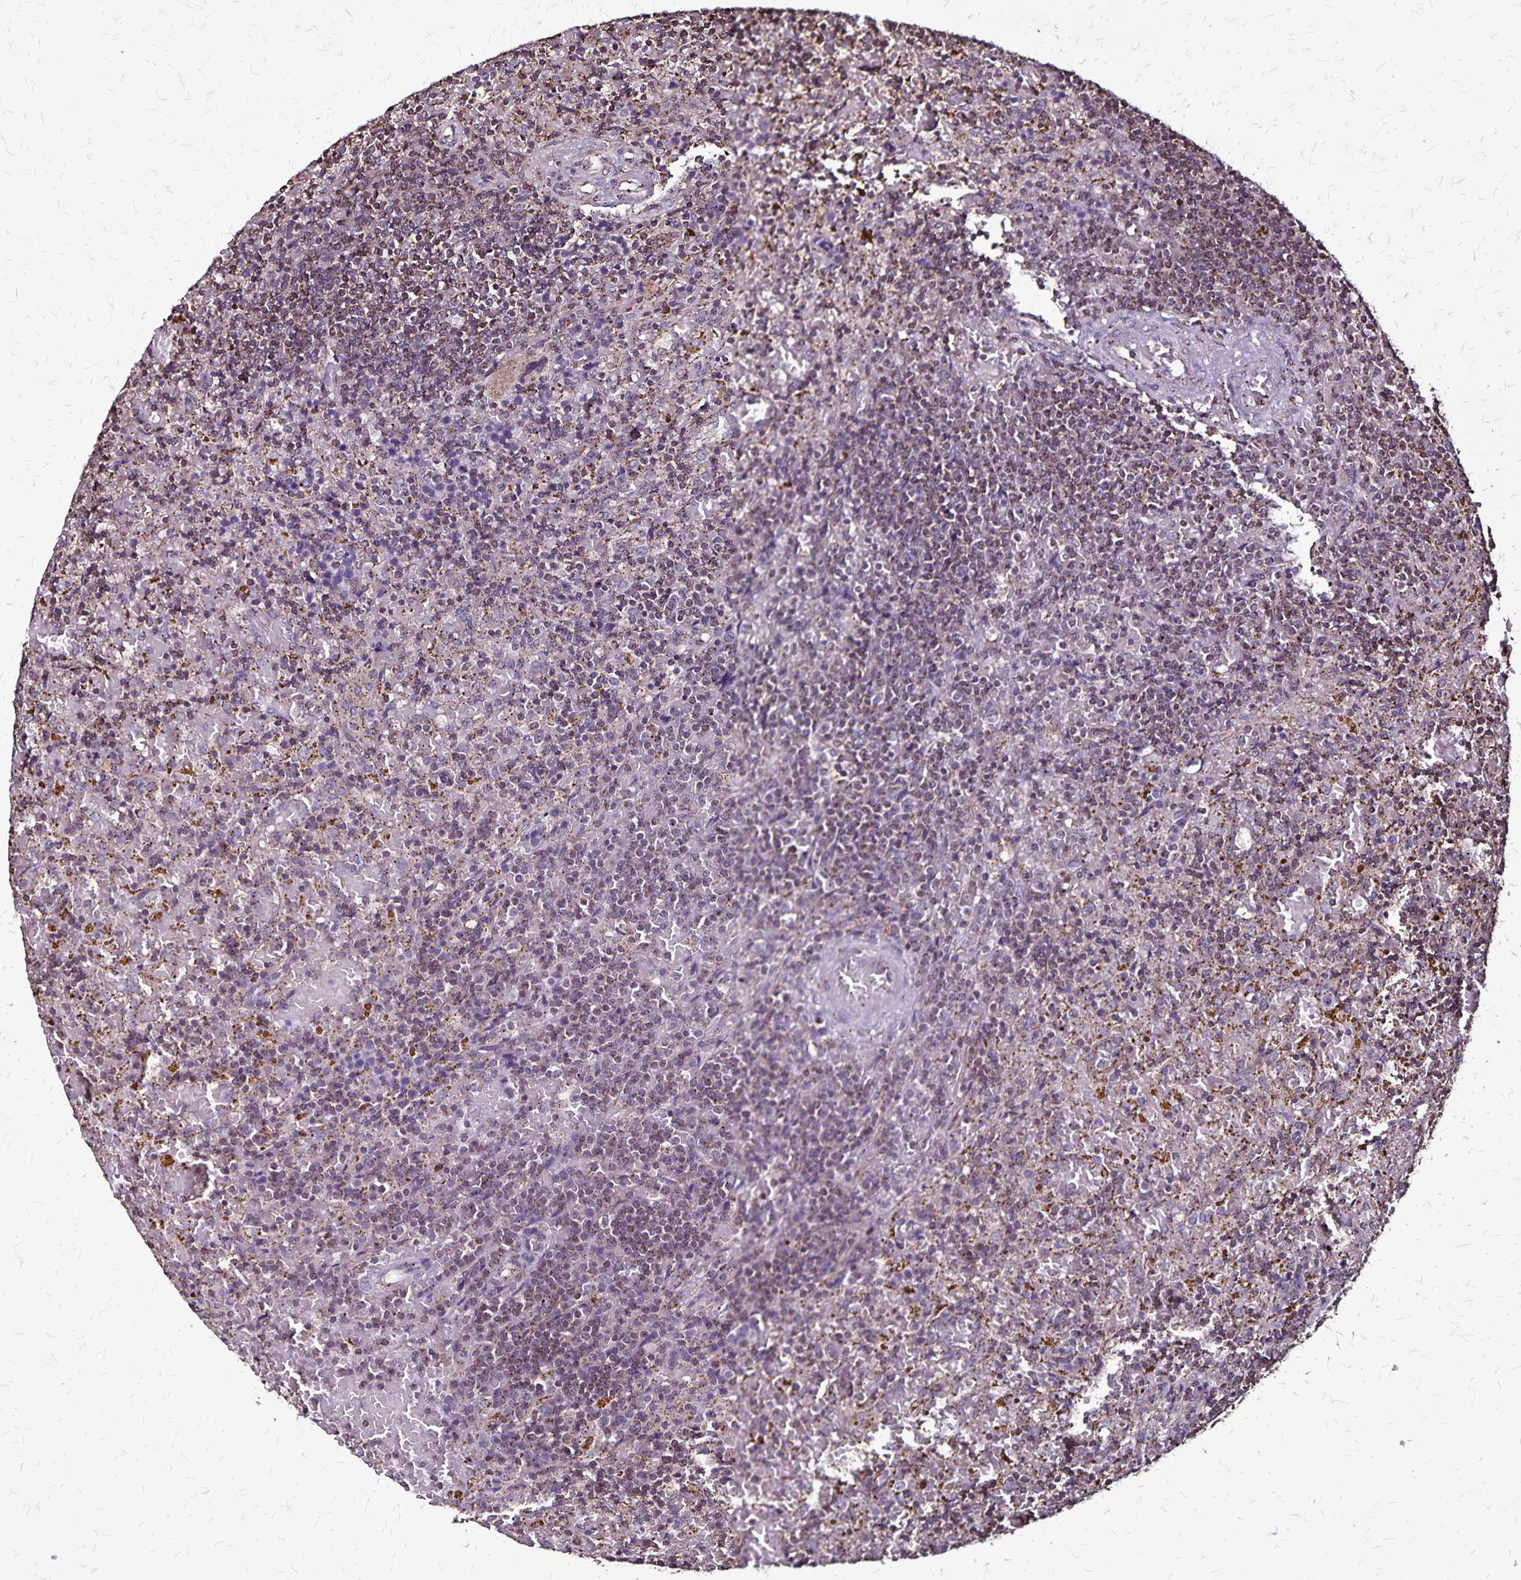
{"staining": {"intensity": "negative", "quantity": "none", "location": "none"}, "tissue": "lymphoma", "cell_type": "Tumor cells", "image_type": "cancer", "snomed": [{"axis": "morphology", "description": "Malignant lymphoma, non-Hodgkin's type, Low grade"}, {"axis": "topography", "description": "Spleen"}], "caption": "Immunohistochemical staining of lymphoma reveals no significant expression in tumor cells.", "gene": "CHMP1B", "patient": {"sex": "female", "age": 65}}